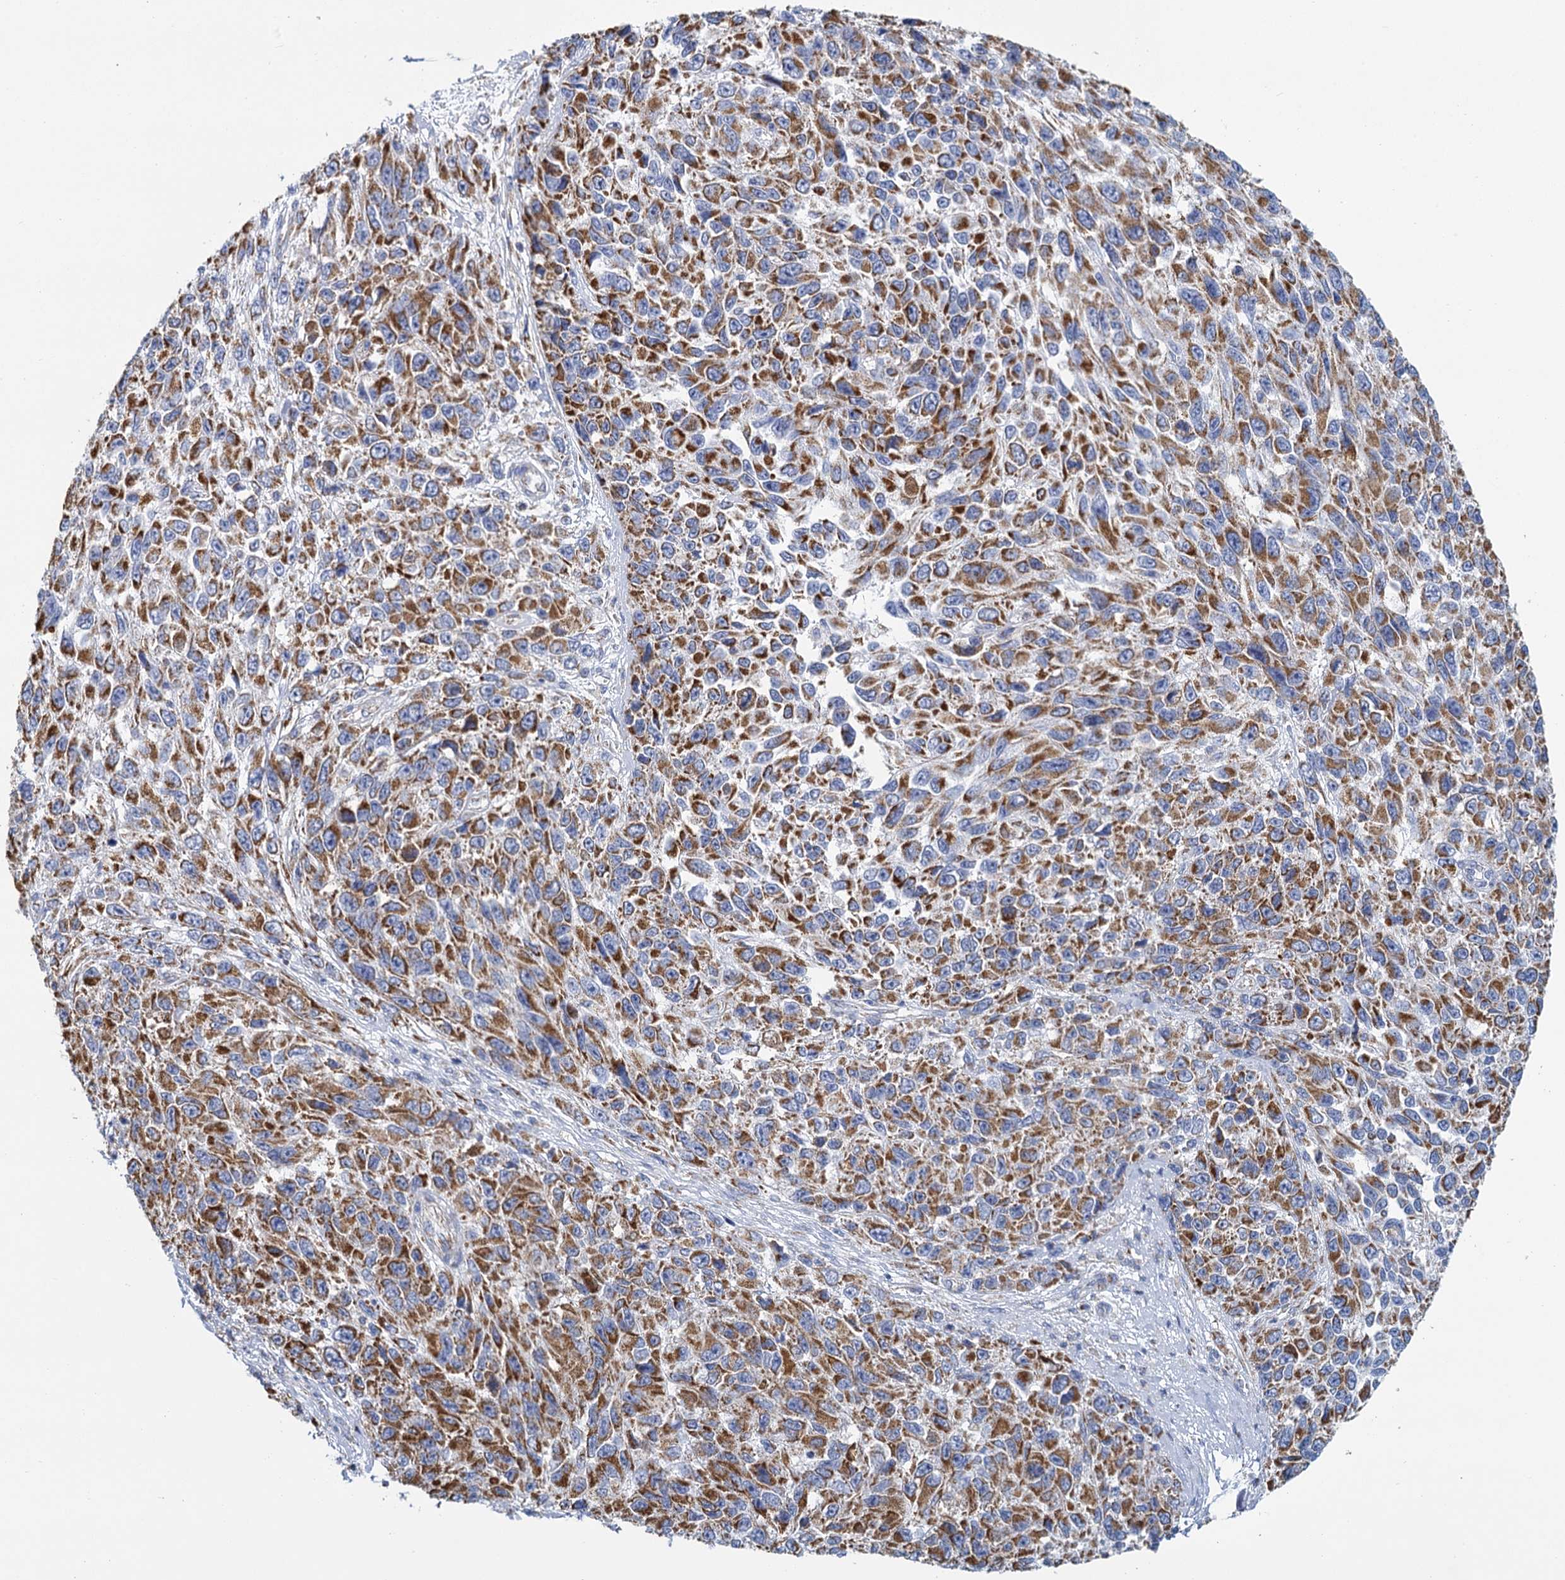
{"staining": {"intensity": "moderate", "quantity": ">75%", "location": "cytoplasmic/membranous"}, "tissue": "melanoma", "cell_type": "Tumor cells", "image_type": "cancer", "snomed": [{"axis": "morphology", "description": "Normal tissue, NOS"}, {"axis": "morphology", "description": "Malignant melanoma, NOS"}, {"axis": "topography", "description": "Skin"}], "caption": "Melanoma tissue reveals moderate cytoplasmic/membranous staining in approximately >75% of tumor cells, visualized by immunohistochemistry.", "gene": "CCP110", "patient": {"sex": "female", "age": 96}}